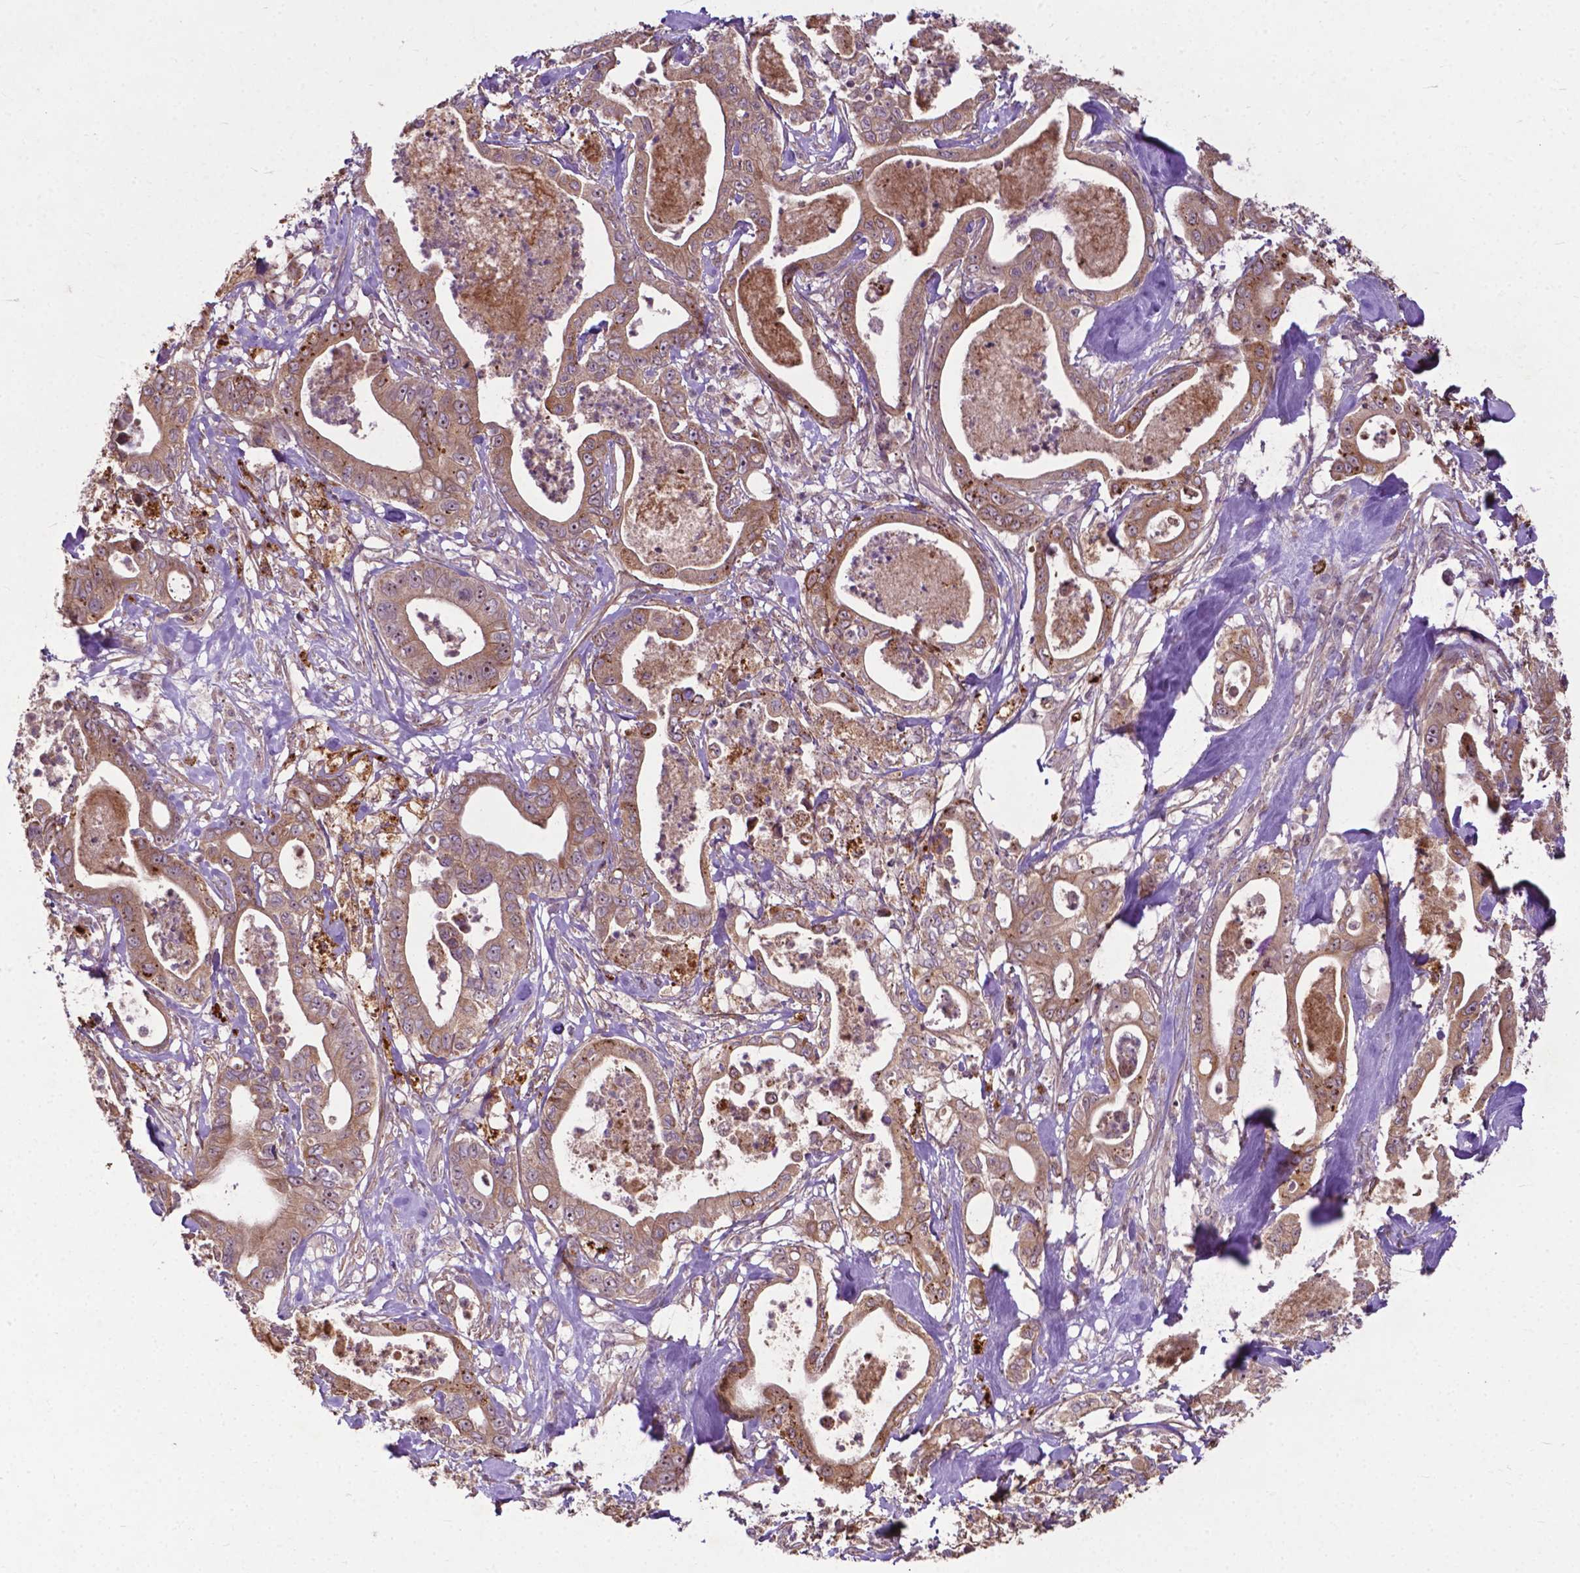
{"staining": {"intensity": "moderate", "quantity": ">75%", "location": "cytoplasmic/membranous,nuclear"}, "tissue": "pancreatic cancer", "cell_type": "Tumor cells", "image_type": "cancer", "snomed": [{"axis": "morphology", "description": "Adenocarcinoma, NOS"}, {"axis": "topography", "description": "Pancreas"}], "caption": "A histopathology image of human pancreatic adenocarcinoma stained for a protein demonstrates moderate cytoplasmic/membranous and nuclear brown staining in tumor cells.", "gene": "PARP3", "patient": {"sex": "male", "age": 71}}